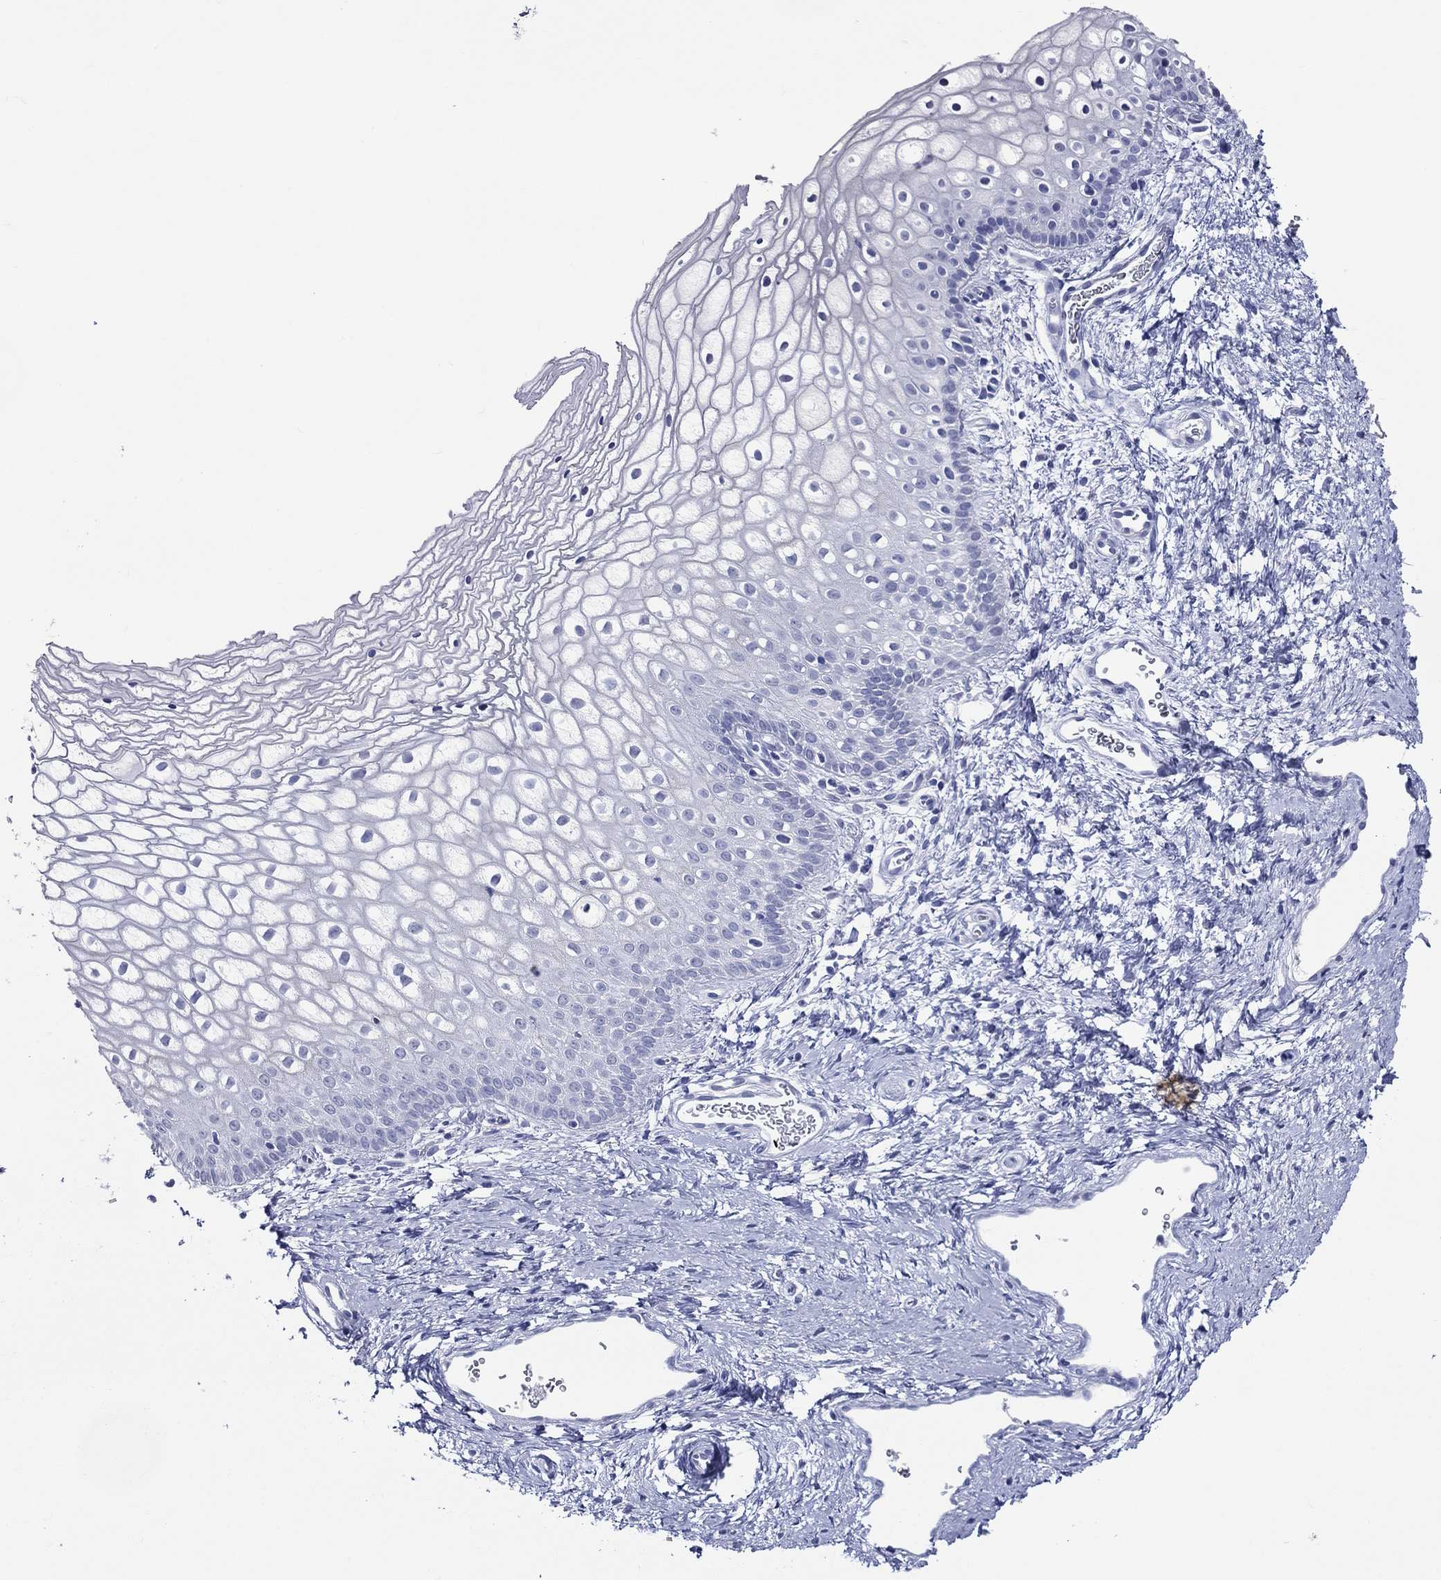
{"staining": {"intensity": "negative", "quantity": "none", "location": "none"}, "tissue": "vagina", "cell_type": "Squamous epithelial cells", "image_type": "normal", "snomed": [{"axis": "morphology", "description": "Normal tissue, NOS"}, {"axis": "topography", "description": "Vagina"}], "caption": "This is a image of immunohistochemistry (IHC) staining of unremarkable vagina, which shows no expression in squamous epithelial cells. (Brightfield microscopy of DAB (3,3'-diaminobenzidine) immunohistochemistry (IHC) at high magnification).", "gene": "ACE2", "patient": {"sex": "female", "age": 32}}